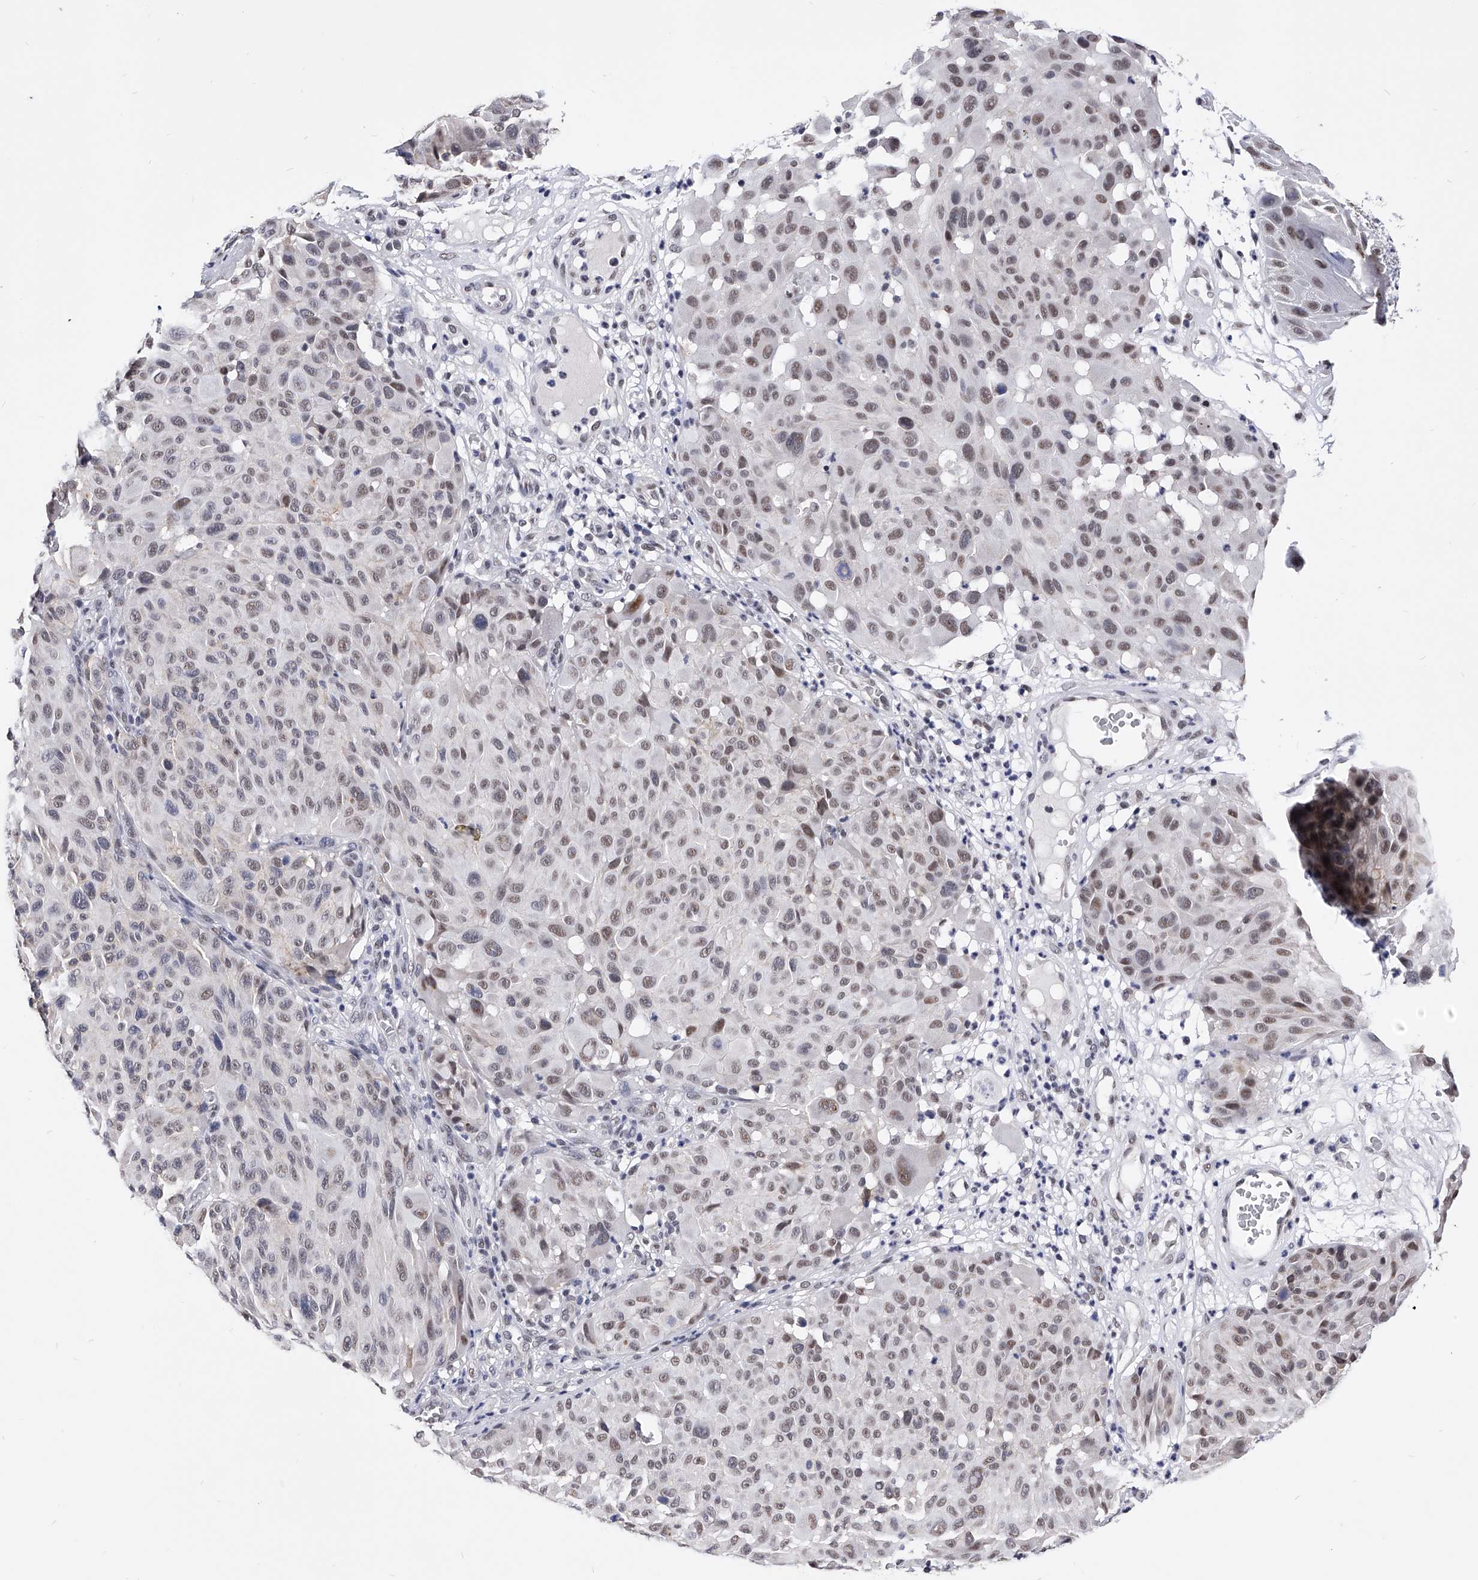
{"staining": {"intensity": "weak", "quantity": "25%-75%", "location": "nuclear"}, "tissue": "melanoma", "cell_type": "Tumor cells", "image_type": "cancer", "snomed": [{"axis": "morphology", "description": "Malignant melanoma, NOS"}, {"axis": "topography", "description": "Skin"}], "caption": "IHC micrograph of melanoma stained for a protein (brown), which displays low levels of weak nuclear staining in approximately 25%-75% of tumor cells.", "gene": "ZNF529", "patient": {"sex": "male", "age": 83}}